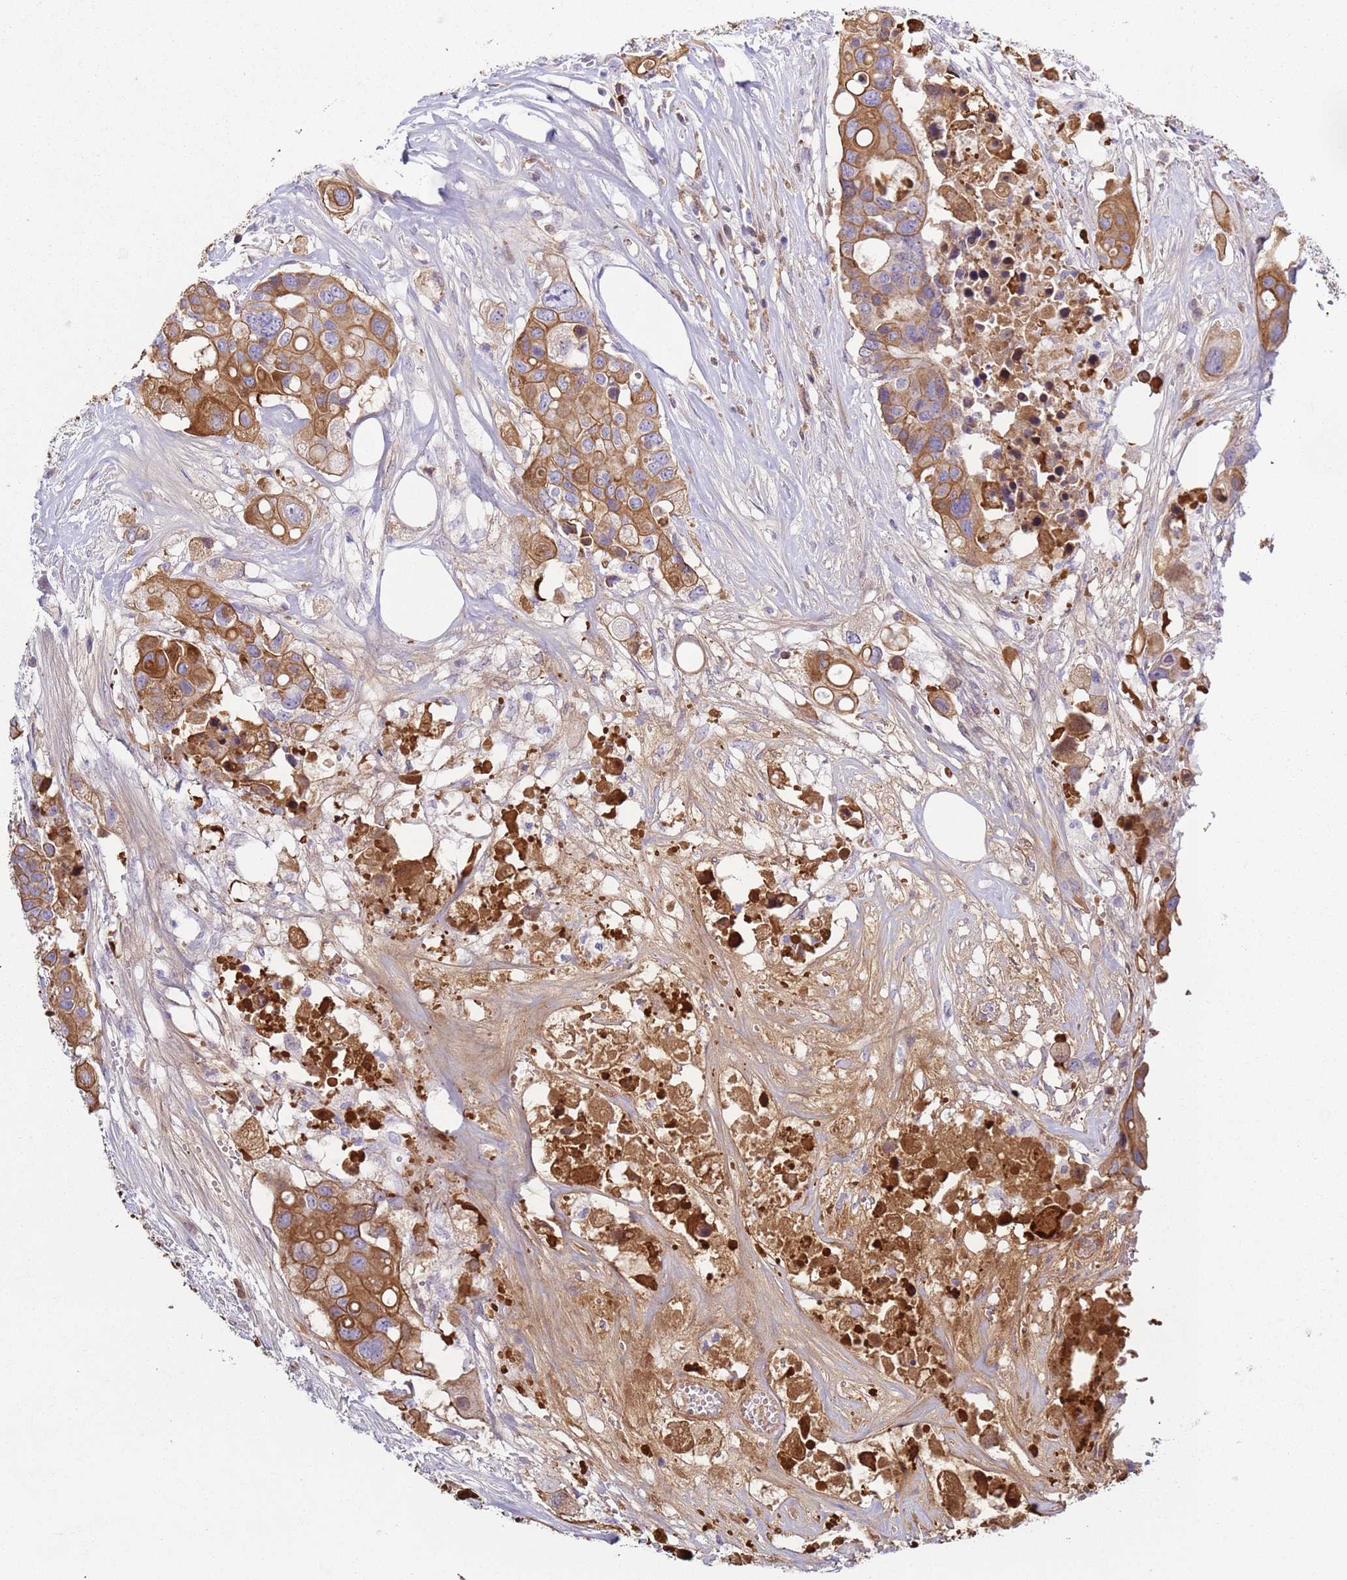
{"staining": {"intensity": "moderate", "quantity": ">75%", "location": "cytoplasmic/membranous"}, "tissue": "colorectal cancer", "cell_type": "Tumor cells", "image_type": "cancer", "snomed": [{"axis": "morphology", "description": "Adenocarcinoma, NOS"}, {"axis": "topography", "description": "Colon"}], "caption": "There is medium levels of moderate cytoplasmic/membranous staining in tumor cells of adenocarcinoma (colorectal), as demonstrated by immunohistochemical staining (brown color).", "gene": "NPAP1", "patient": {"sex": "male", "age": 77}}